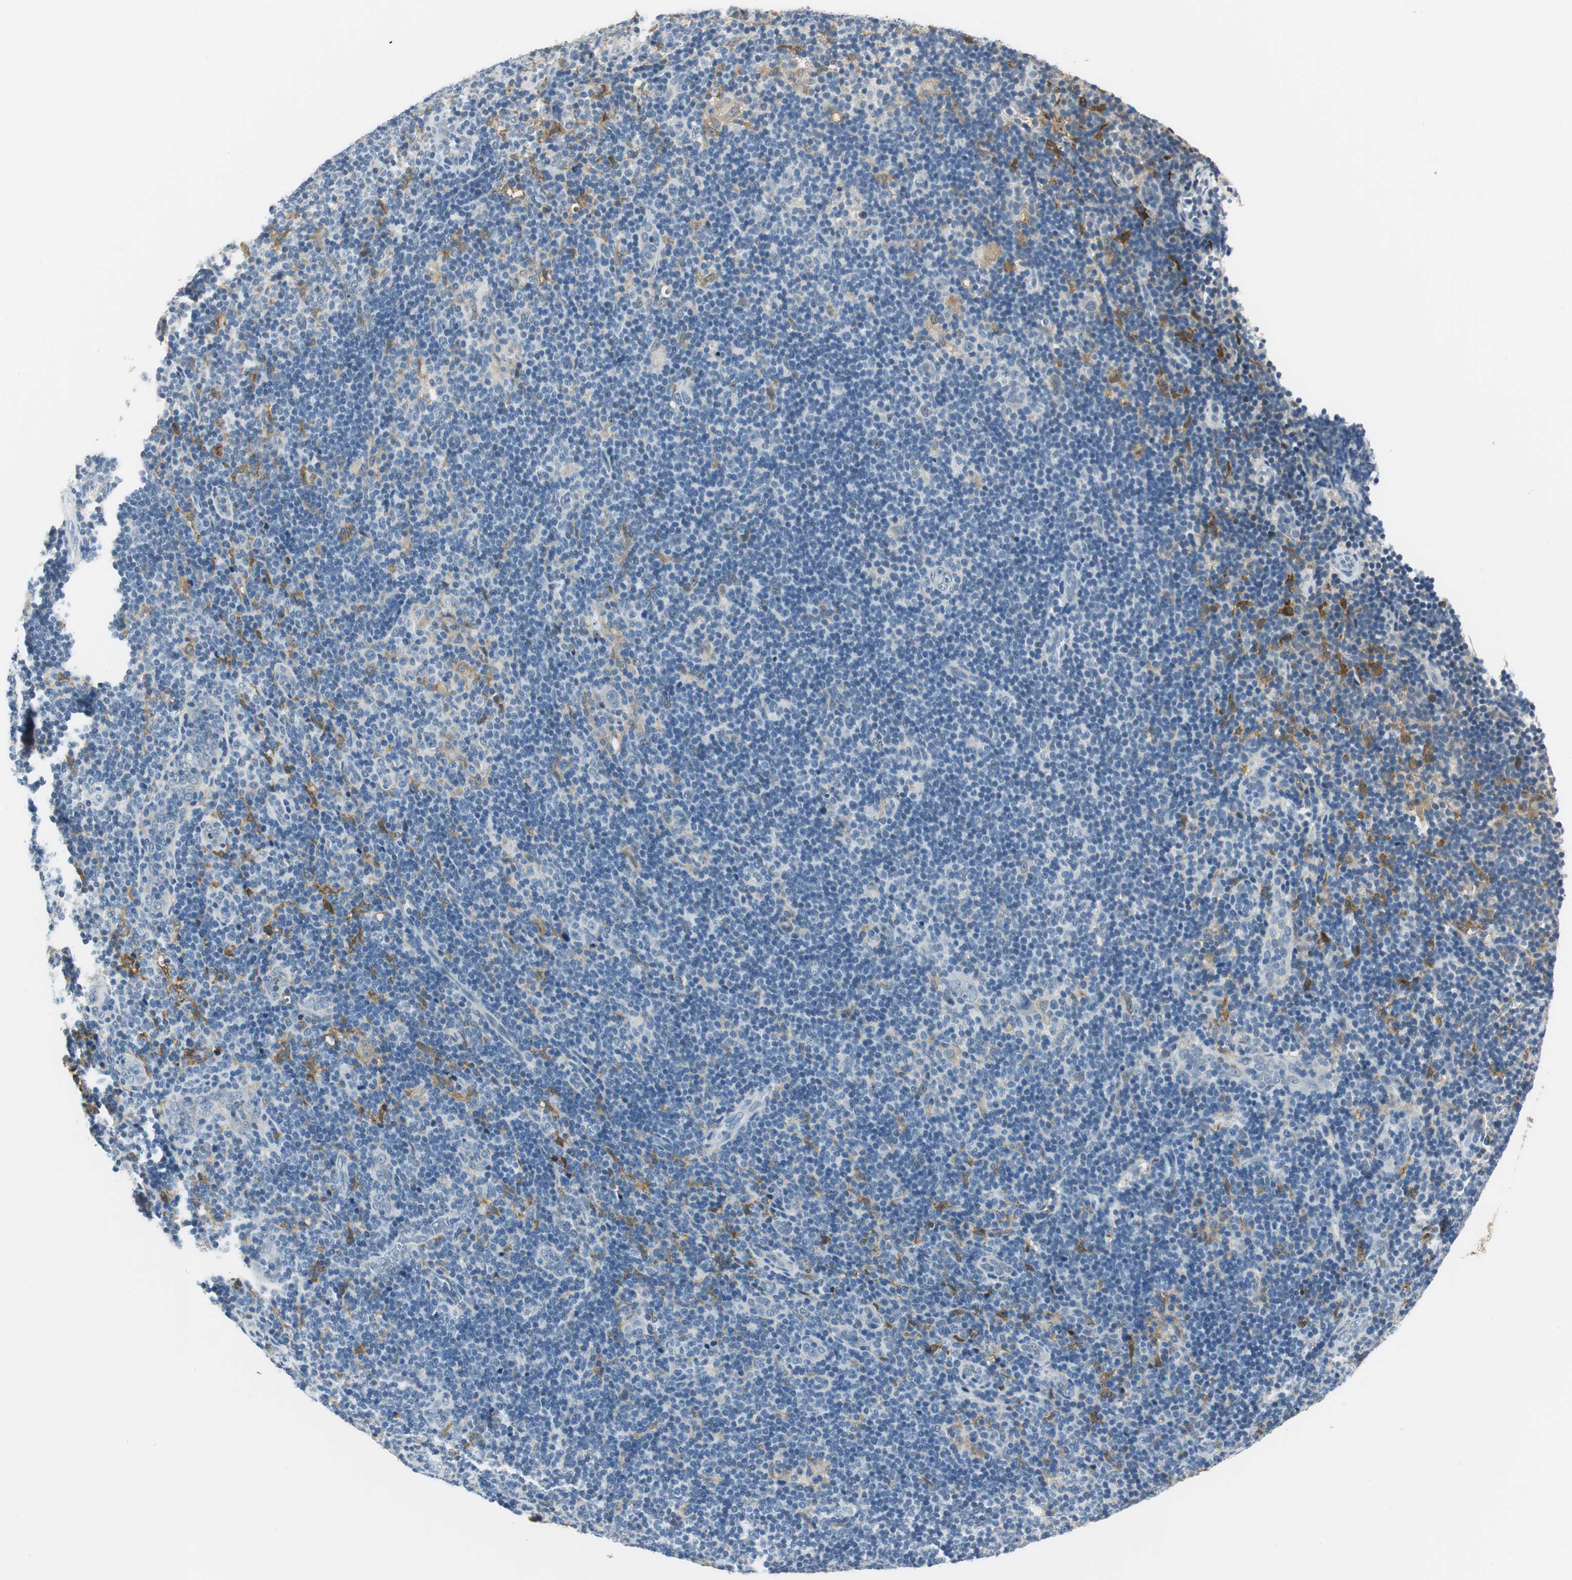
{"staining": {"intensity": "negative", "quantity": "none", "location": "none"}, "tissue": "lymphoma", "cell_type": "Tumor cells", "image_type": "cancer", "snomed": [{"axis": "morphology", "description": "Hodgkin's disease, NOS"}, {"axis": "topography", "description": "Lymph node"}], "caption": "Hodgkin's disease stained for a protein using immunohistochemistry demonstrates no positivity tumor cells.", "gene": "ME1", "patient": {"sex": "female", "age": 57}}